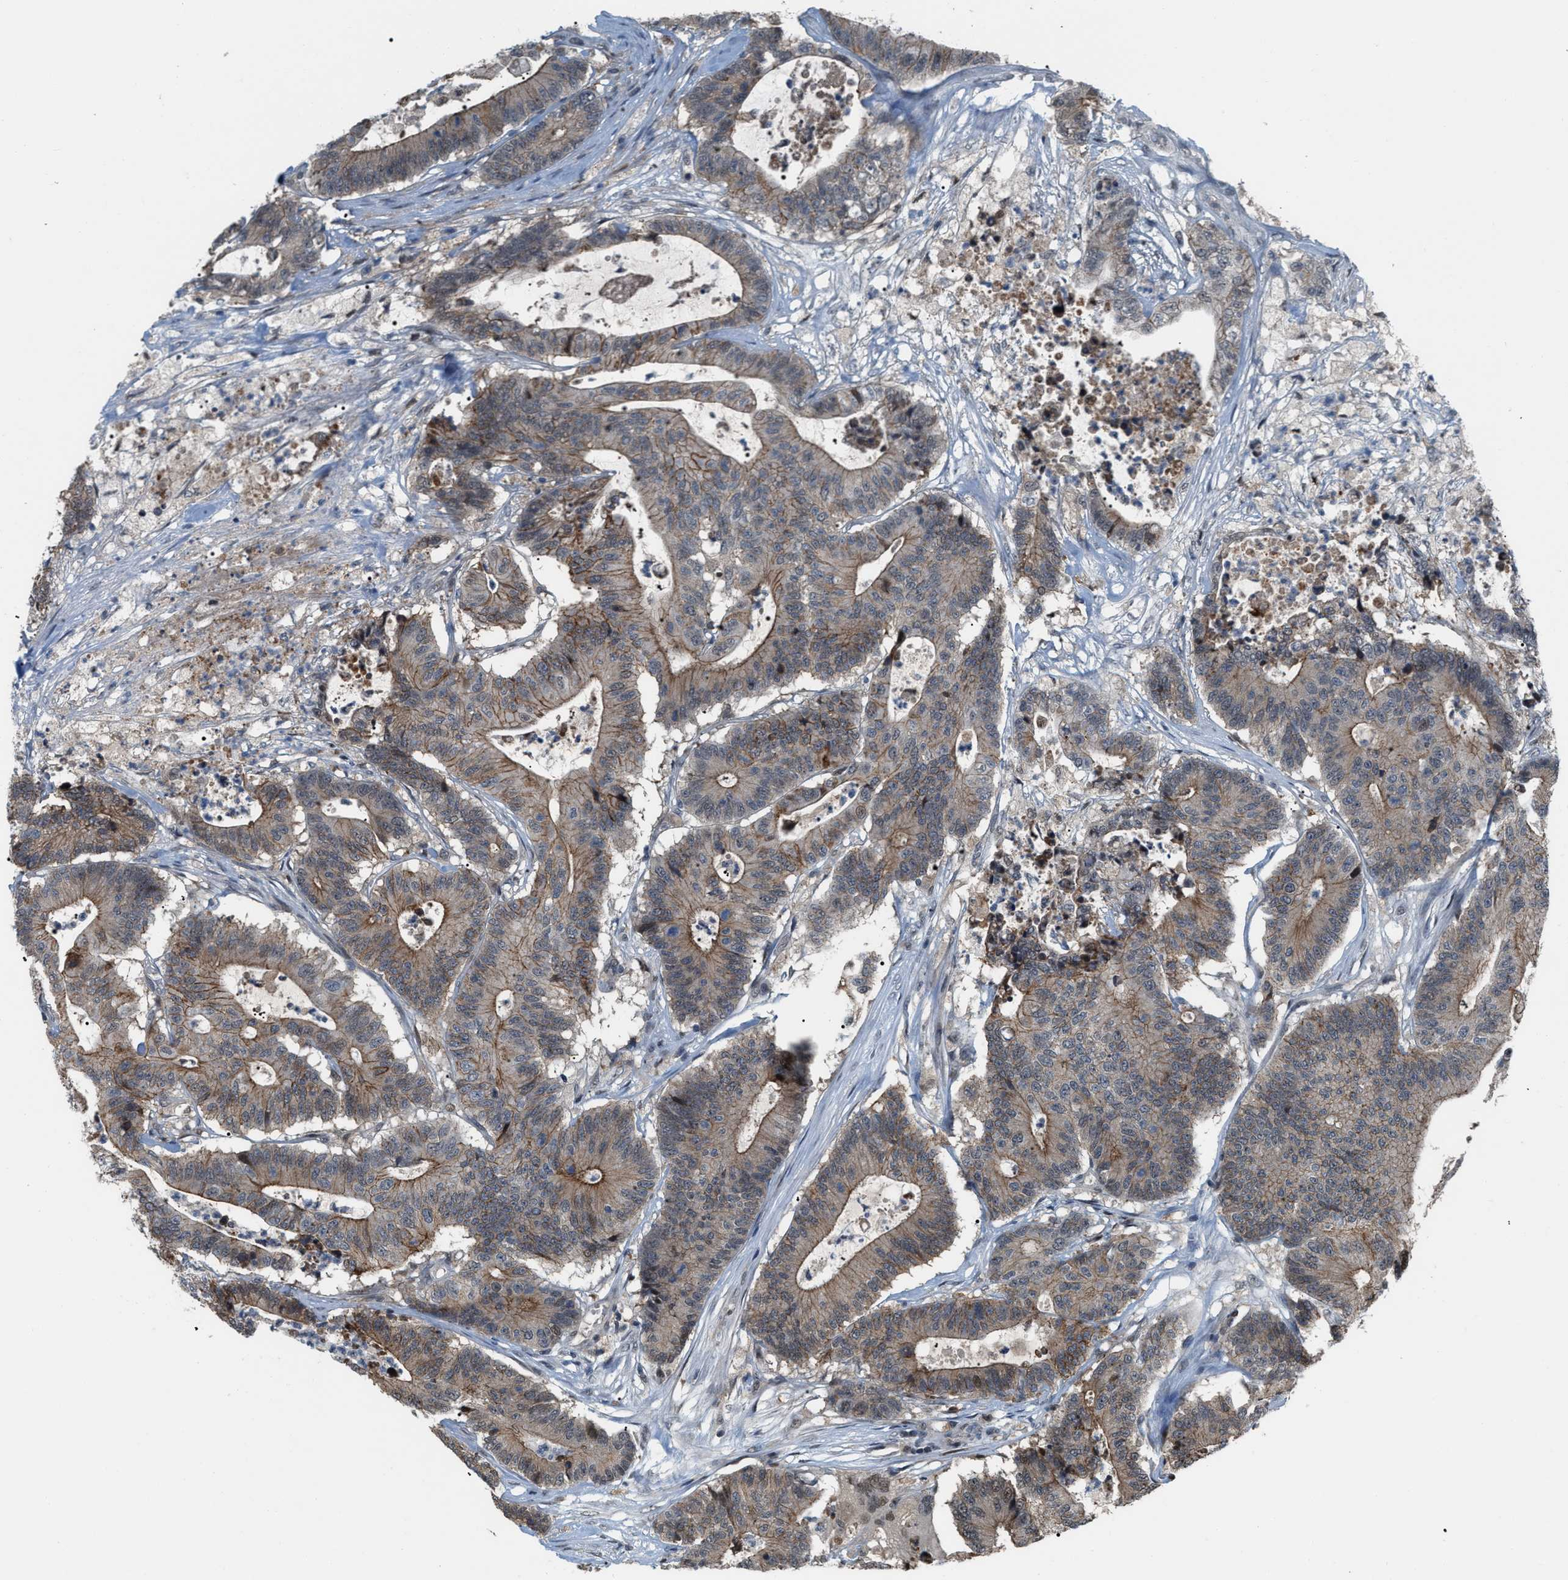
{"staining": {"intensity": "moderate", "quantity": "25%-75%", "location": "cytoplasmic/membranous"}, "tissue": "colorectal cancer", "cell_type": "Tumor cells", "image_type": "cancer", "snomed": [{"axis": "morphology", "description": "Adenocarcinoma, NOS"}, {"axis": "topography", "description": "Colon"}], "caption": "Tumor cells exhibit medium levels of moderate cytoplasmic/membranous staining in about 25%-75% of cells in colorectal cancer (adenocarcinoma).", "gene": "RFFL", "patient": {"sex": "female", "age": 84}}